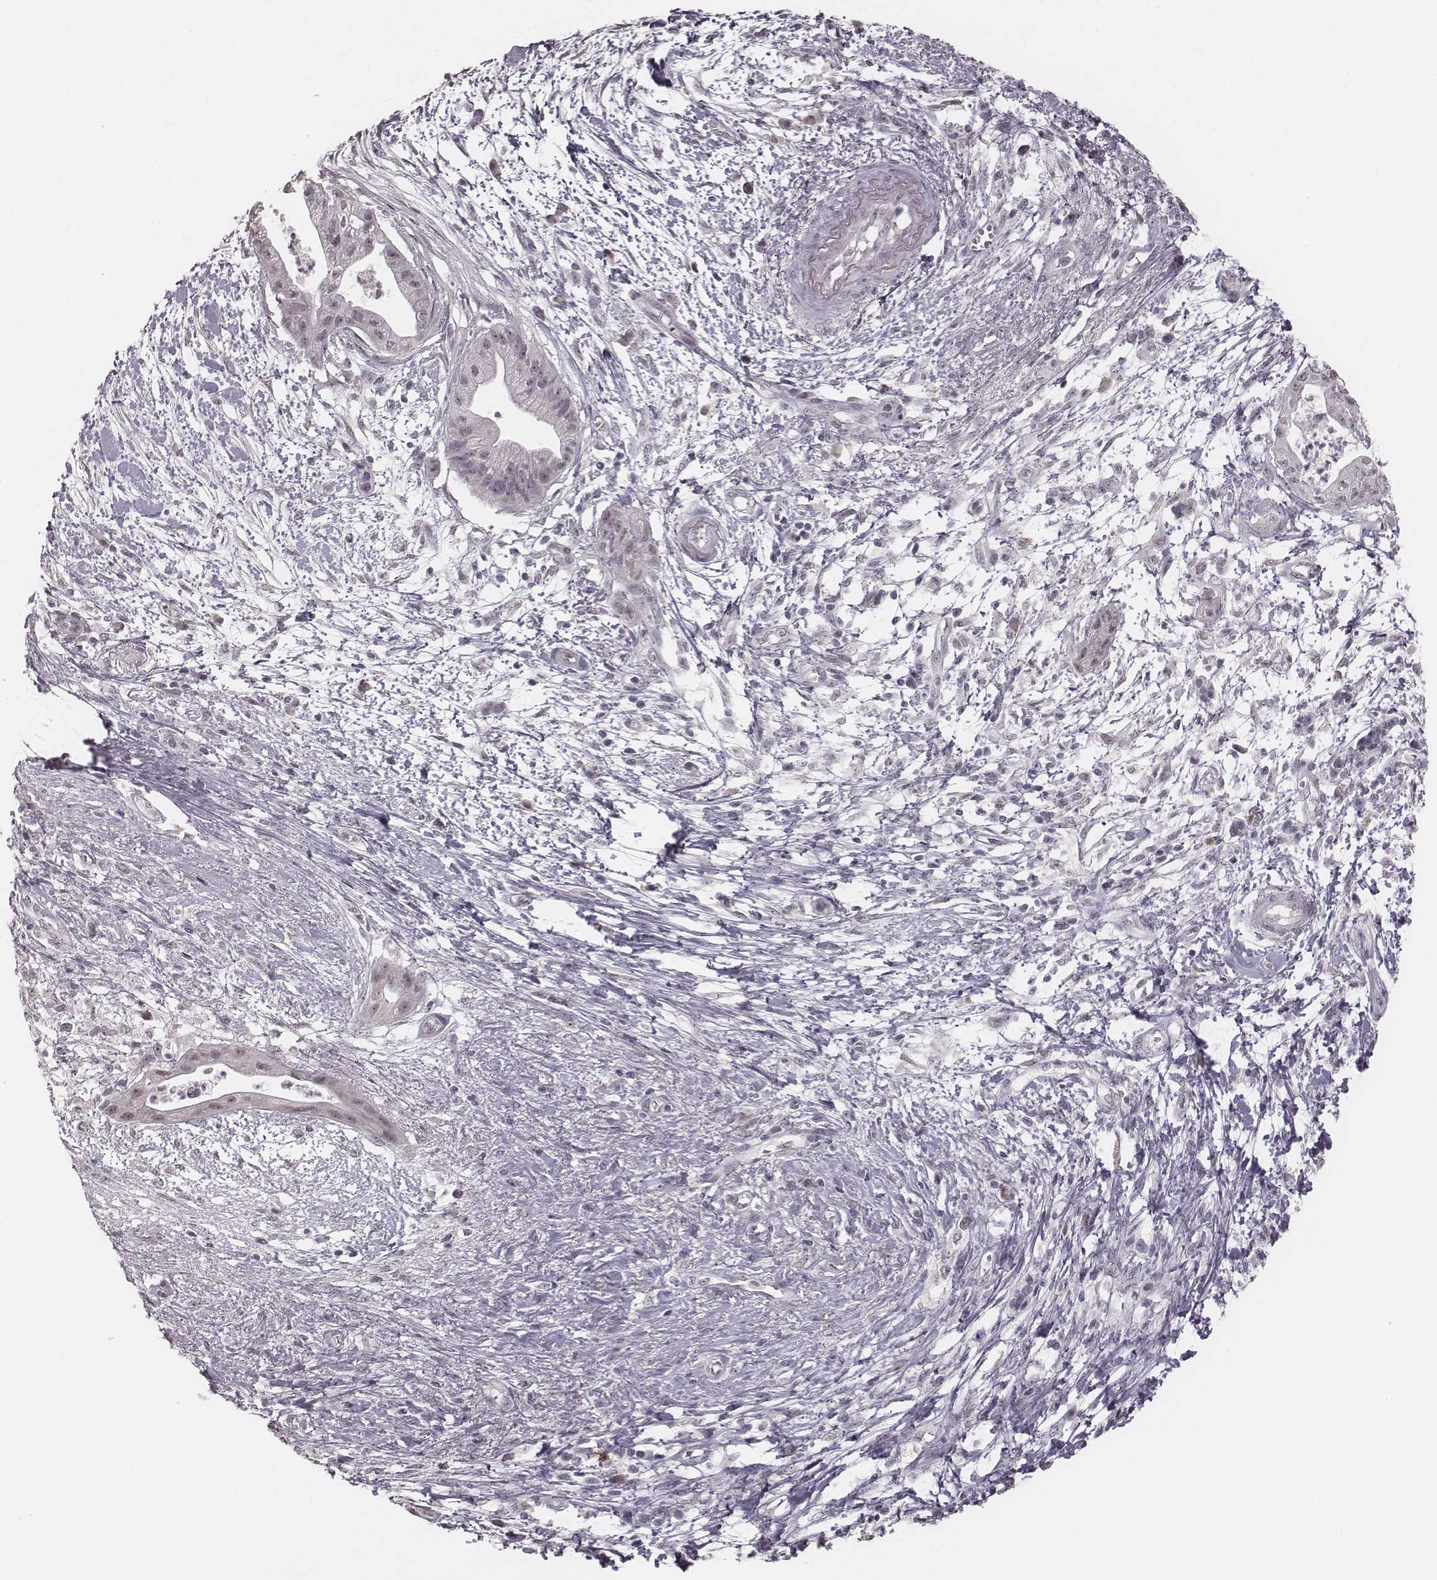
{"staining": {"intensity": "negative", "quantity": "none", "location": "none"}, "tissue": "pancreatic cancer", "cell_type": "Tumor cells", "image_type": "cancer", "snomed": [{"axis": "morphology", "description": "Normal tissue, NOS"}, {"axis": "morphology", "description": "Adenocarcinoma, NOS"}, {"axis": "topography", "description": "Lymph node"}, {"axis": "topography", "description": "Pancreas"}], "caption": "High magnification brightfield microscopy of pancreatic cancer stained with DAB (3,3'-diaminobenzidine) (brown) and counterstained with hematoxylin (blue): tumor cells show no significant expression.", "gene": "RPGRIP1", "patient": {"sex": "female", "age": 58}}